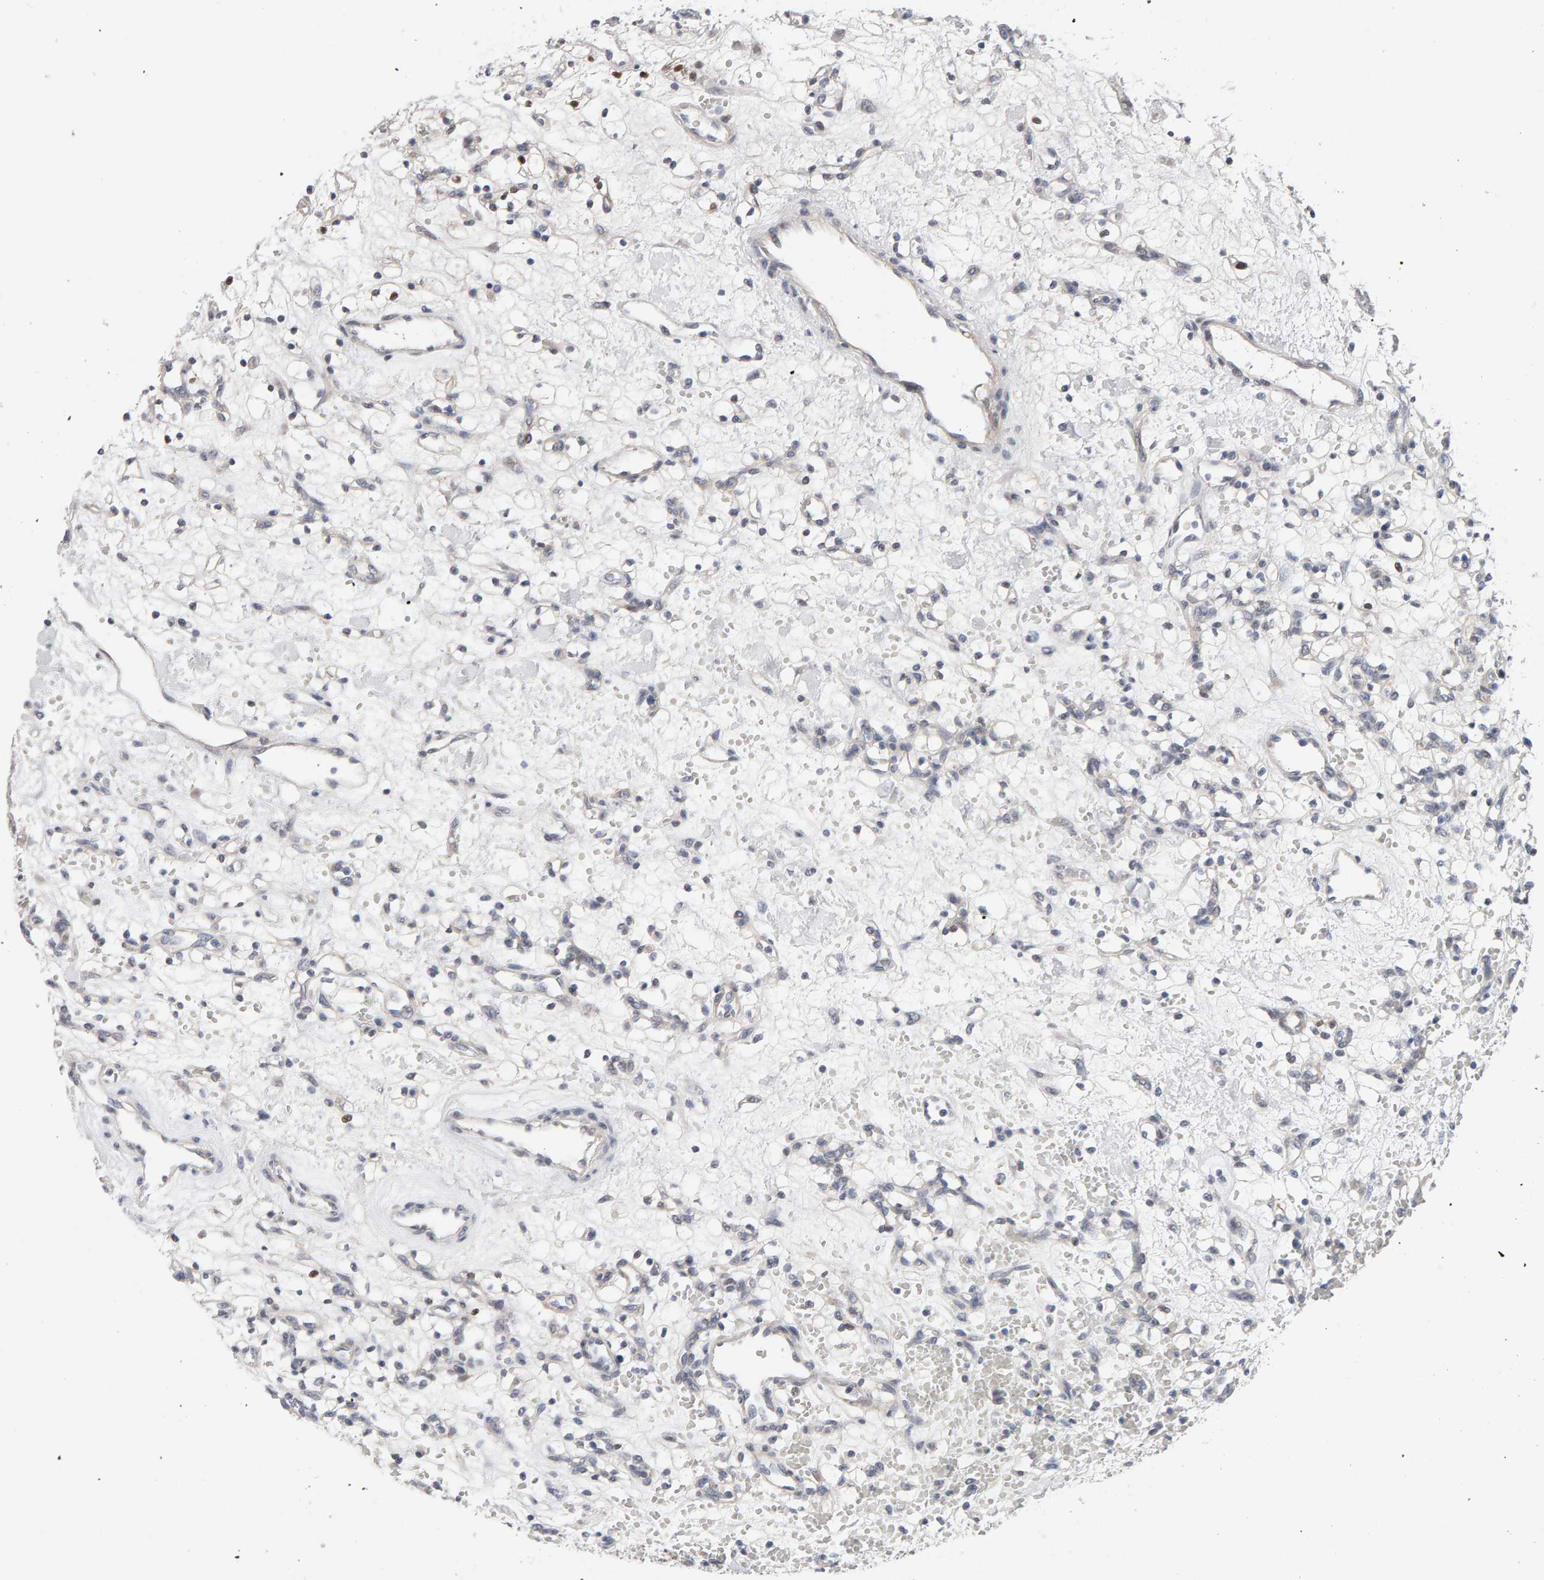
{"staining": {"intensity": "moderate", "quantity": "<25%", "location": "nuclear"}, "tissue": "renal cancer", "cell_type": "Tumor cells", "image_type": "cancer", "snomed": [{"axis": "morphology", "description": "Adenocarcinoma, NOS"}, {"axis": "topography", "description": "Kidney"}], "caption": "IHC histopathology image of neoplastic tissue: renal cancer (adenocarcinoma) stained using IHC reveals low levels of moderate protein expression localized specifically in the nuclear of tumor cells, appearing as a nuclear brown color.", "gene": "HNF4A", "patient": {"sex": "female", "age": 60}}